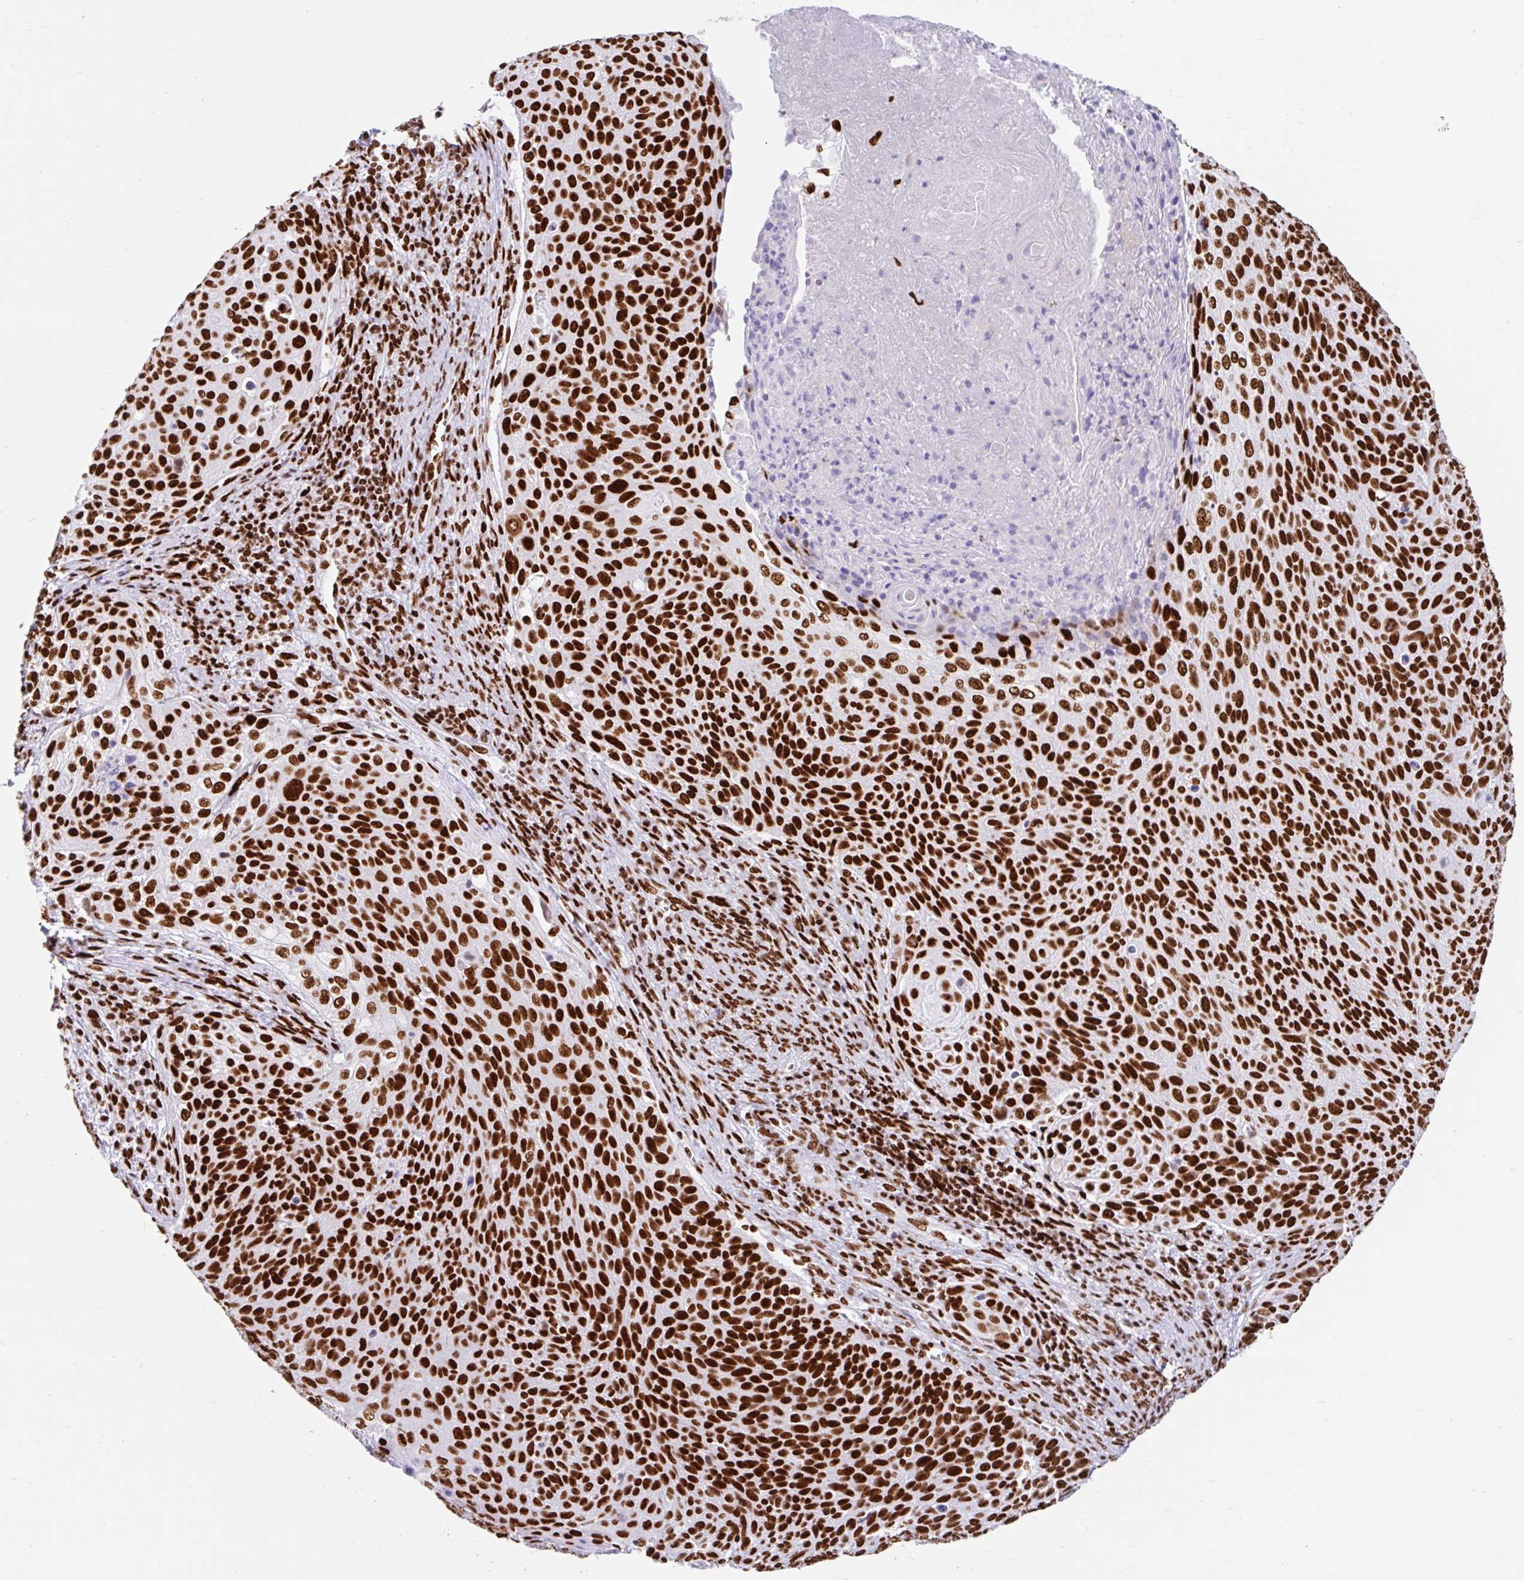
{"staining": {"intensity": "strong", "quantity": ">75%", "location": "nuclear"}, "tissue": "cervical cancer", "cell_type": "Tumor cells", "image_type": "cancer", "snomed": [{"axis": "morphology", "description": "Squamous cell carcinoma, NOS"}, {"axis": "topography", "description": "Cervix"}], "caption": "Tumor cells reveal strong nuclear expression in approximately >75% of cells in cervical cancer (squamous cell carcinoma).", "gene": "KHDRBS1", "patient": {"sex": "female", "age": 31}}